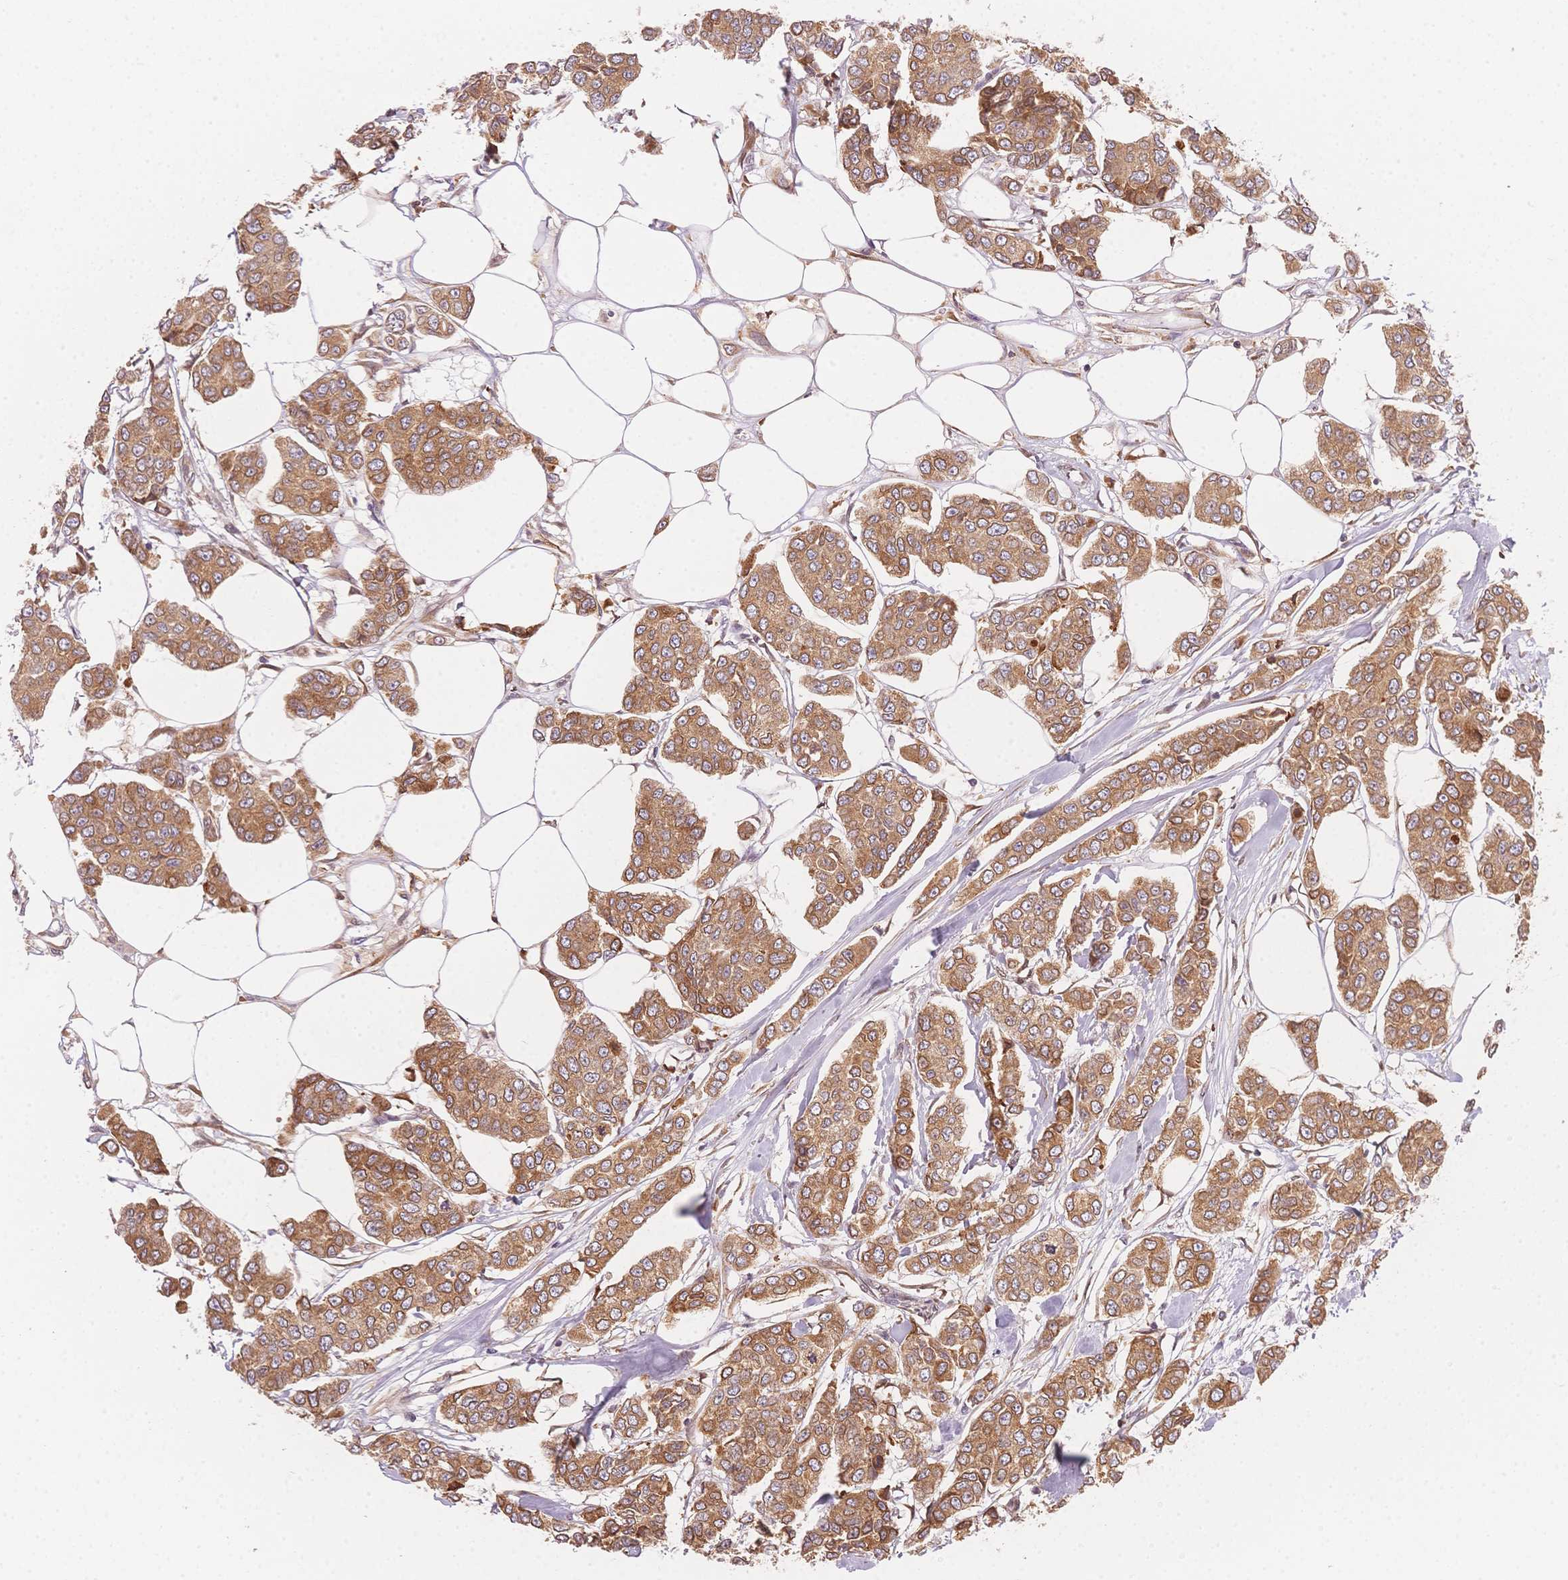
{"staining": {"intensity": "moderate", "quantity": ">75%", "location": "cytoplasmic/membranous"}, "tissue": "breast cancer", "cell_type": "Tumor cells", "image_type": "cancer", "snomed": [{"axis": "morphology", "description": "Duct carcinoma"}, {"axis": "topography", "description": "Breast"}], "caption": "Breast intraductal carcinoma stained for a protein reveals moderate cytoplasmic/membranous positivity in tumor cells. (DAB (3,3'-diaminobenzidine) IHC, brown staining for protein, blue staining for nuclei).", "gene": "STK39", "patient": {"sex": "female", "age": 94}}